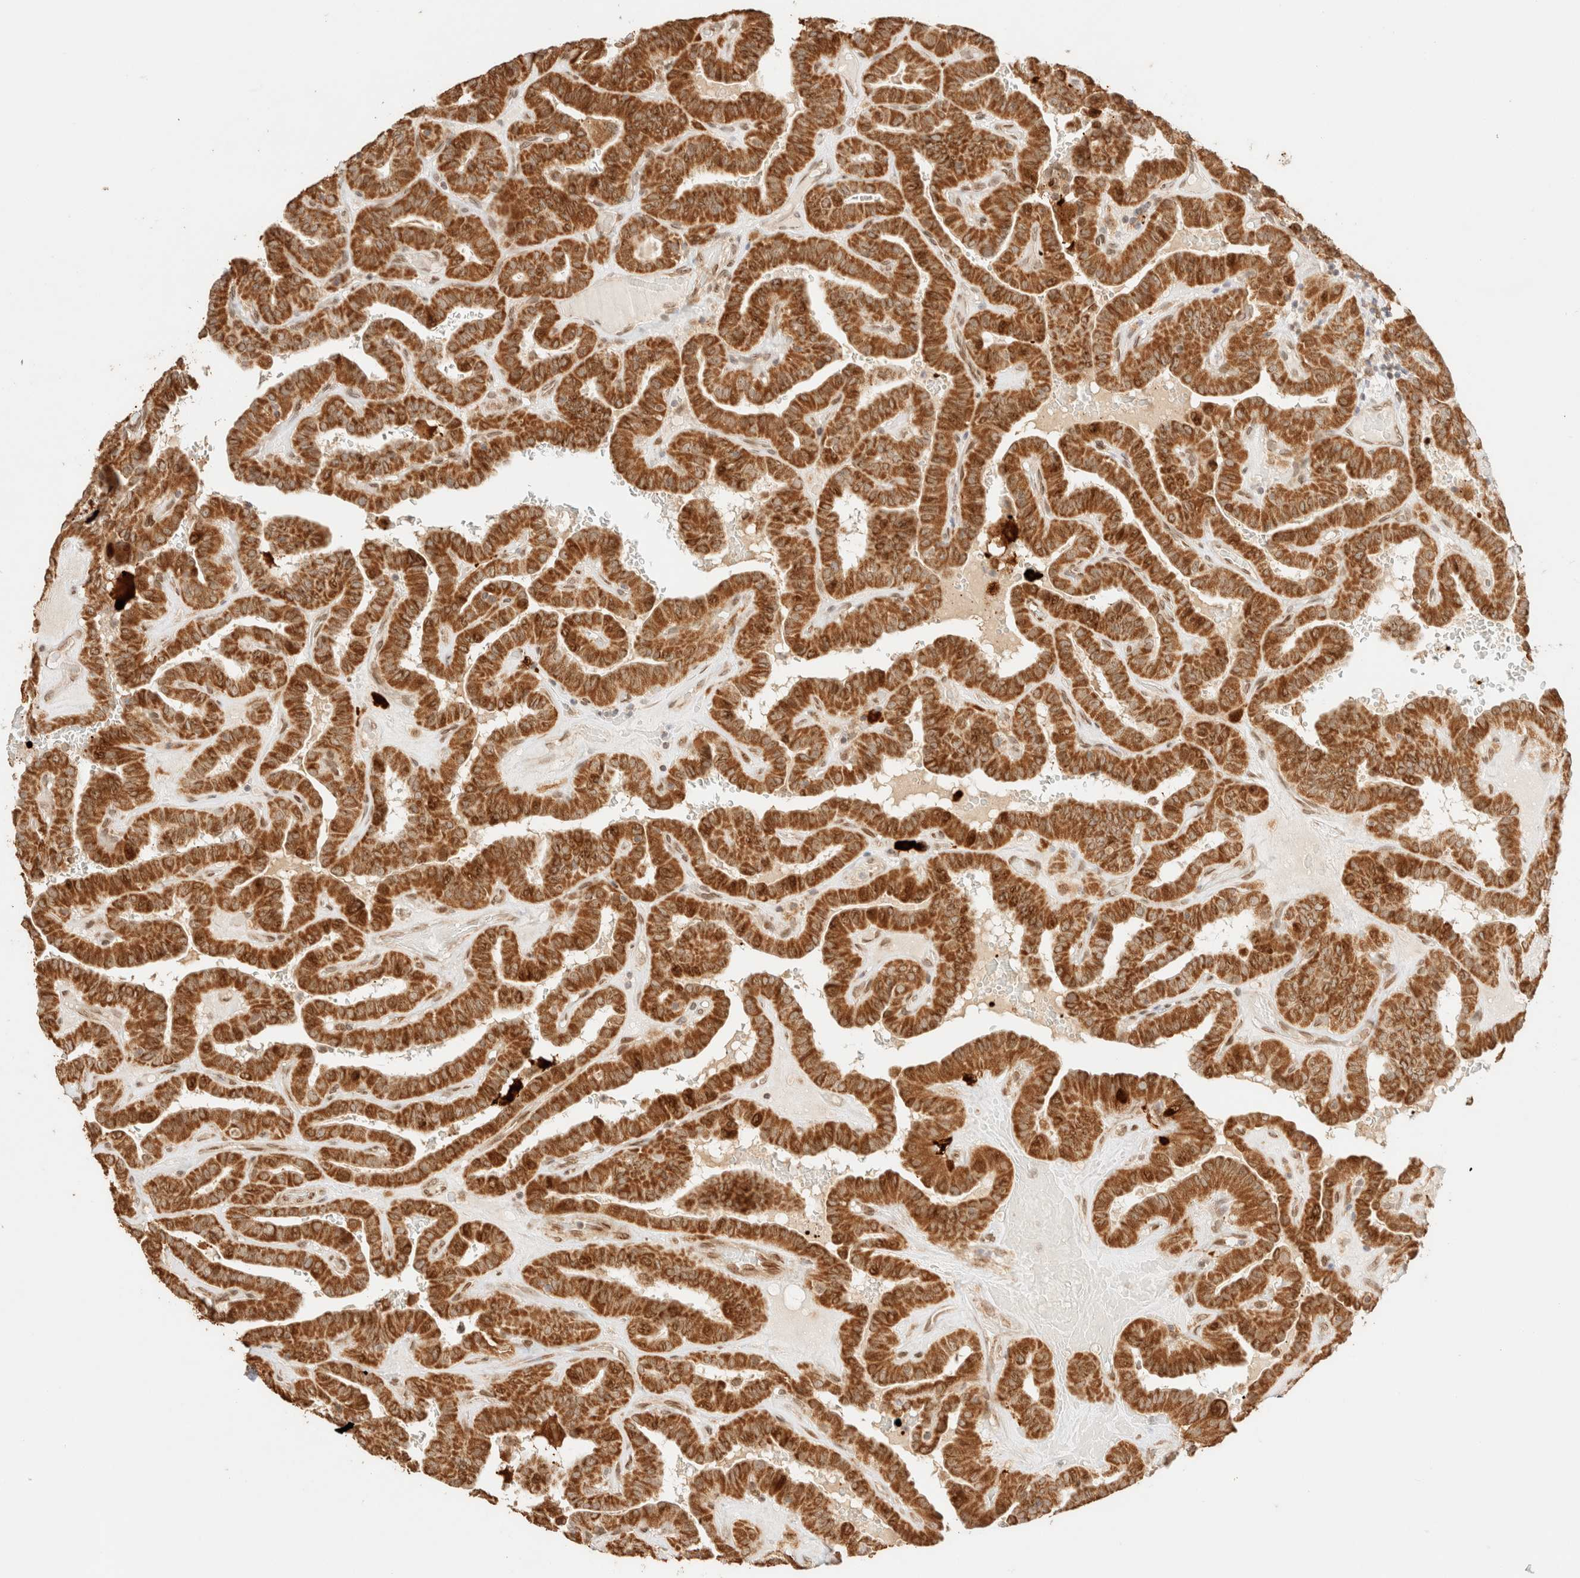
{"staining": {"intensity": "strong", "quantity": ">75%", "location": "cytoplasmic/membranous"}, "tissue": "thyroid cancer", "cell_type": "Tumor cells", "image_type": "cancer", "snomed": [{"axis": "morphology", "description": "Papillary adenocarcinoma, NOS"}, {"axis": "topography", "description": "Thyroid gland"}], "caption": "Tumor cells reveal high levels of strong cytoplasmic/membranous positivity in about >75% of cells in human thyroid cancer (papillary adenocarcinoma). Nuclei are stained in blue.", "gene": "TACO1", "patient": {"sex": "male", "age": 77}}